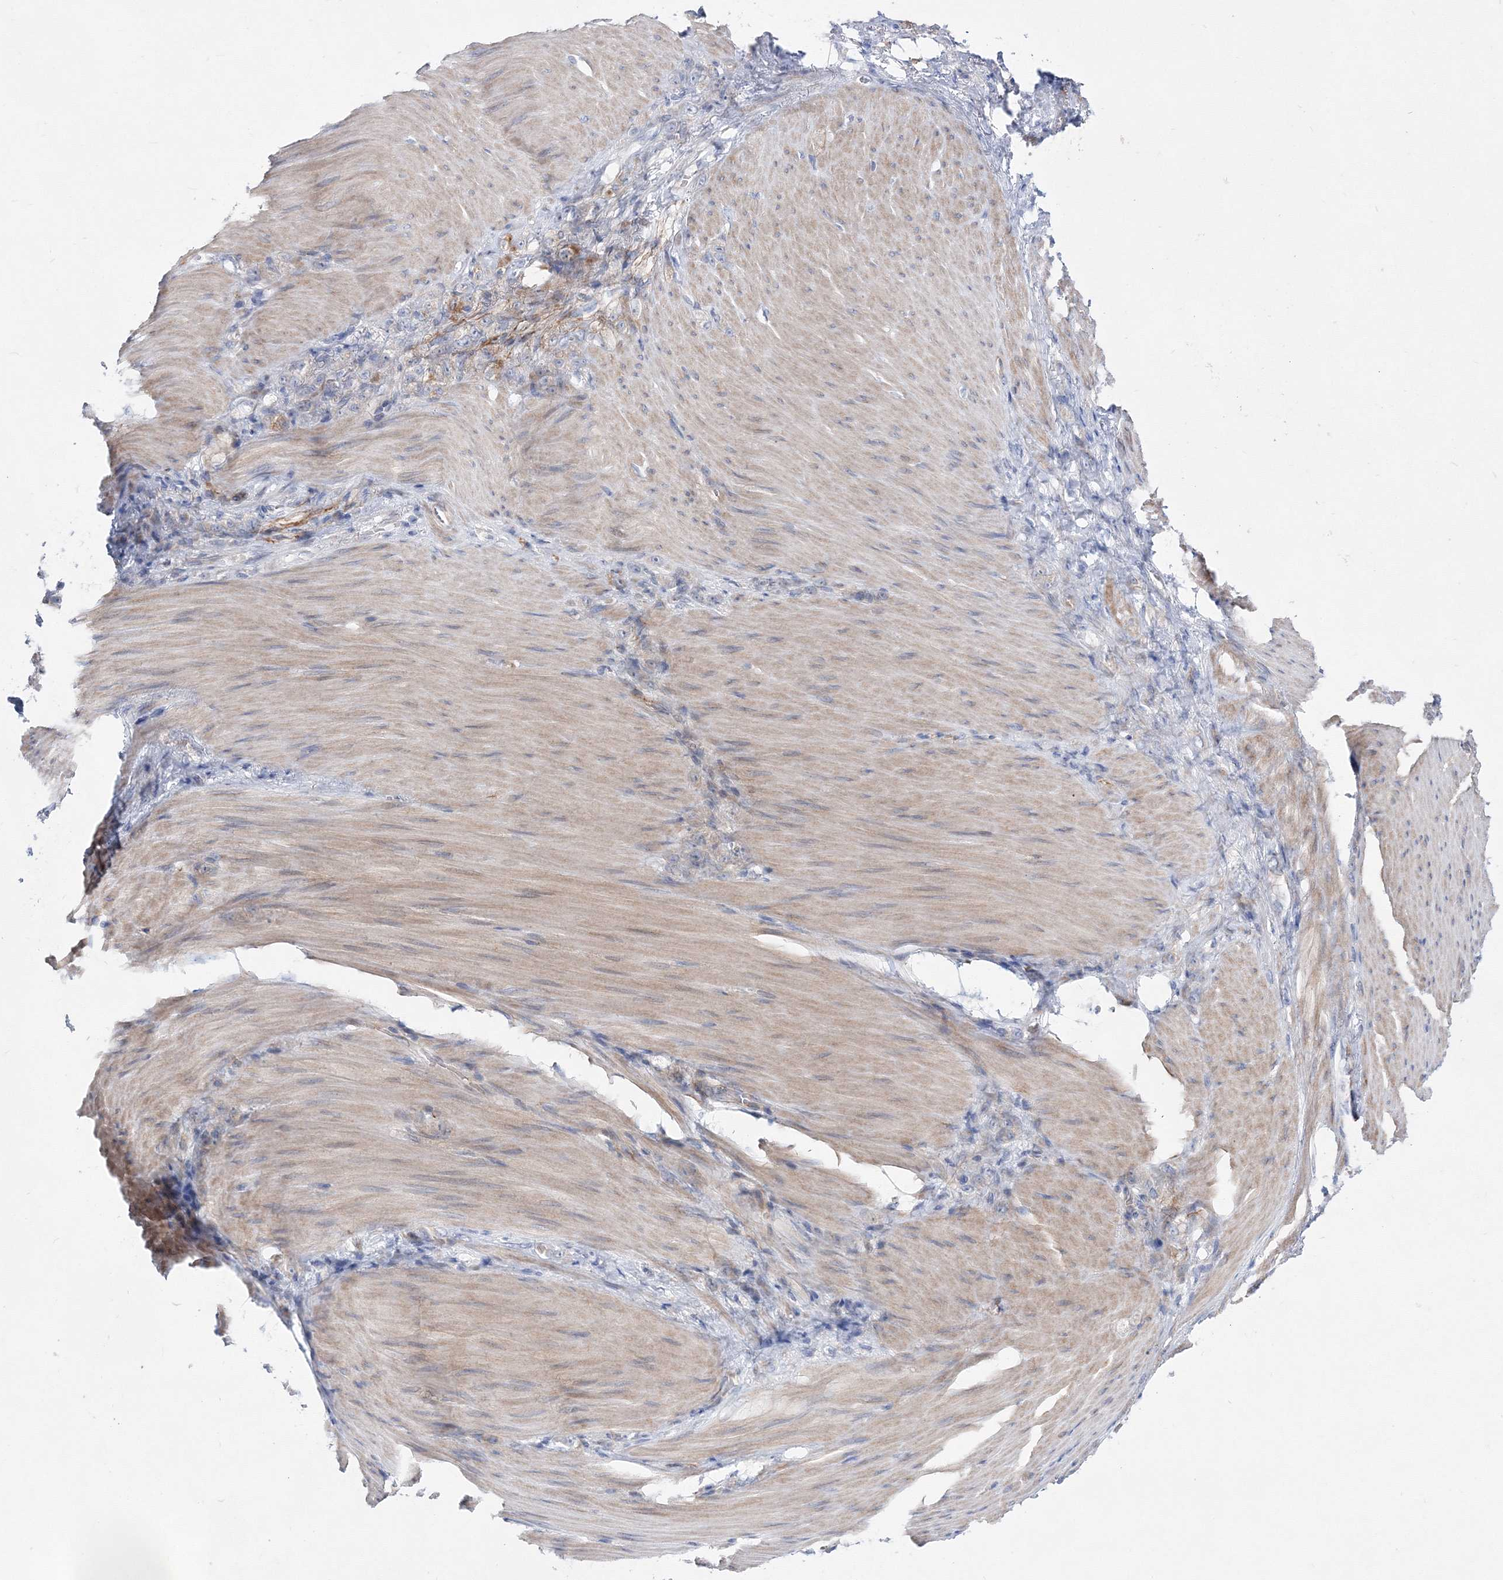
{"staining": {"intensity": "negative", "quantity": "none", "location": "none"}, "tissue": "stomach cancer", "cell_type": "Tumor cells", "image_type": "cancer", "snomed": [{"axis": "morphology", "description": "Normal tissue, NOS"}, {"axis": "morphology", "description": "Adenocarcinoma, NOS"}, {"axis": "topography", "description": "Stomach"}], "caption": "Tumor cells show no significant staining in adenocarcinoma (stomach).", "gene": "ARHGAP32", "patient": {"sex": "male", "age": 82}}